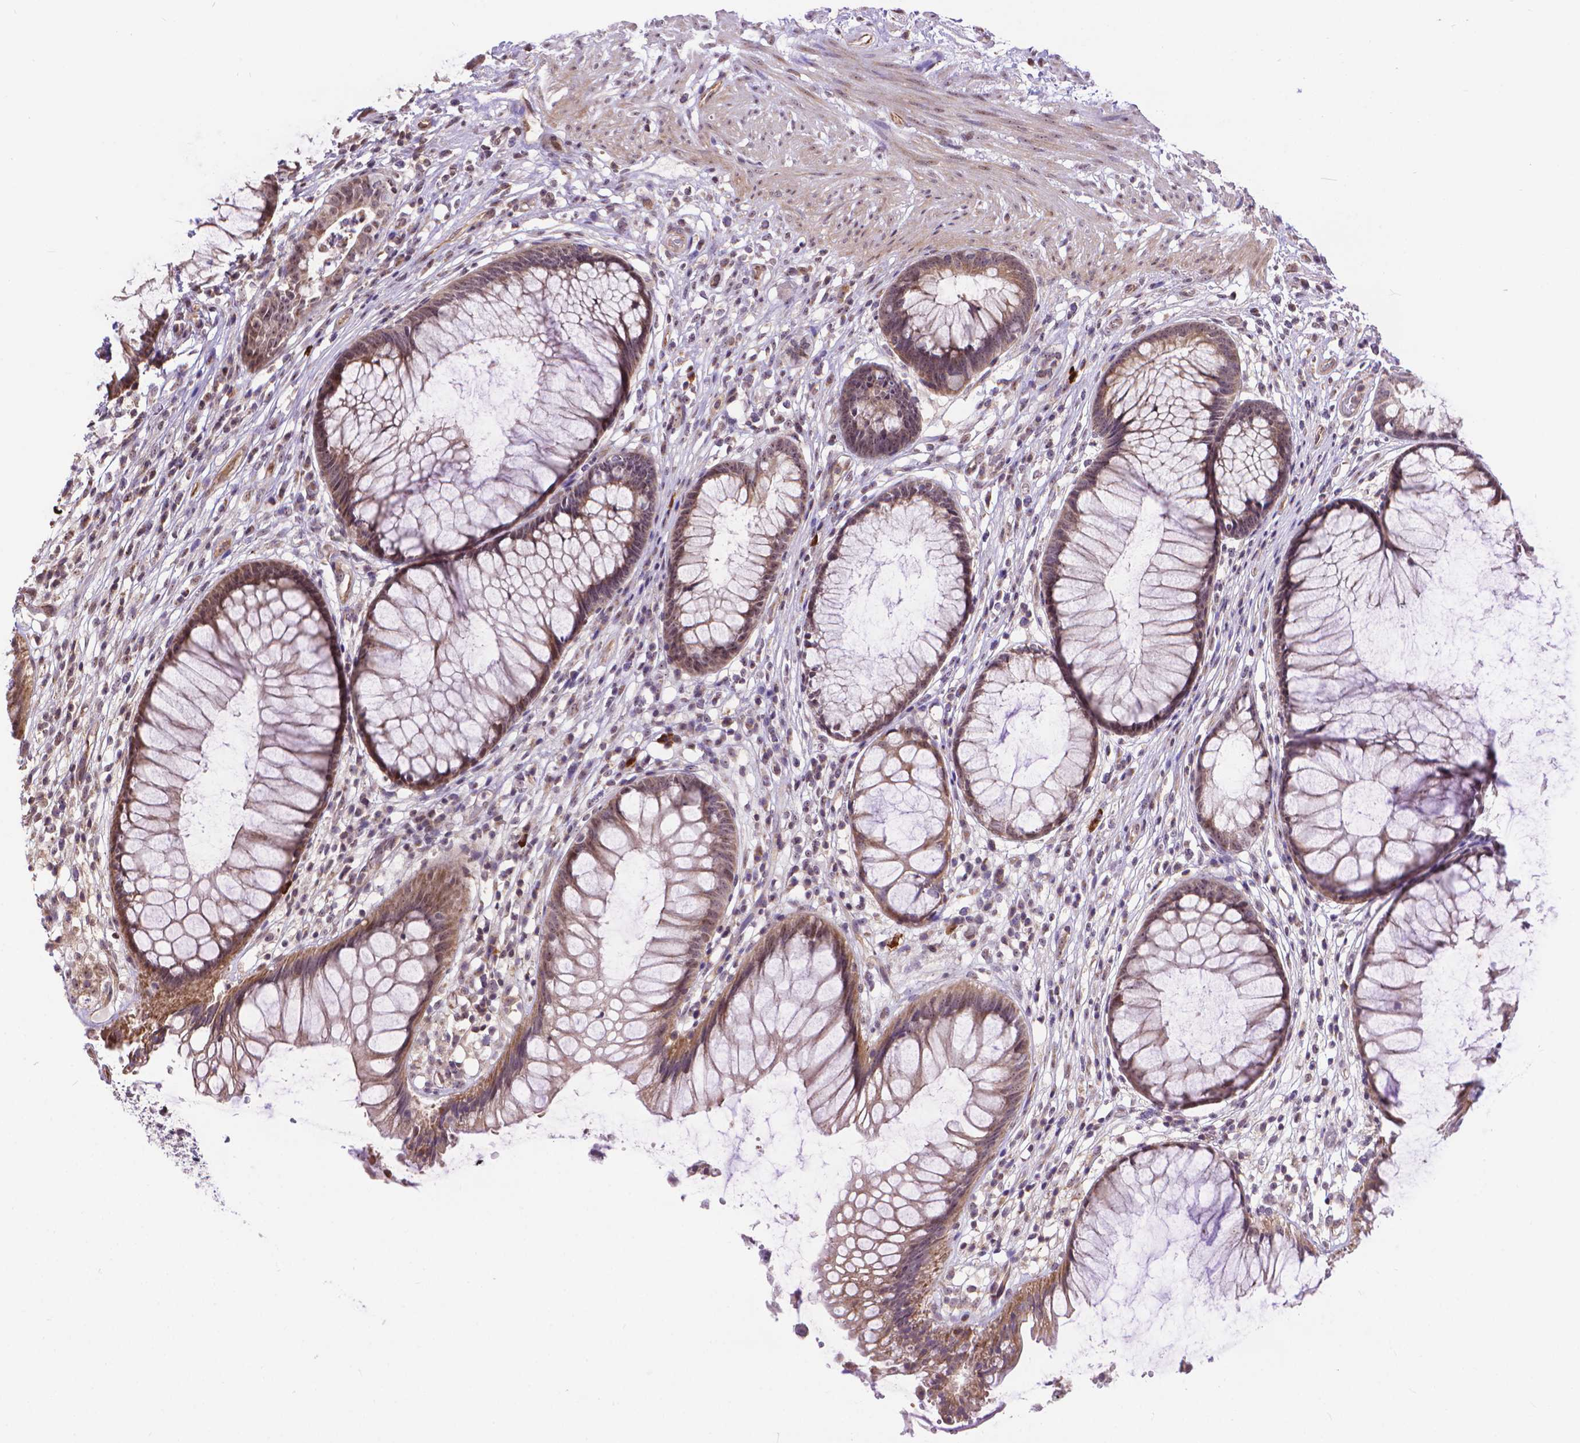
{"staining": {"intensity": "weak", "quantity": "25%-75%", "location": "cytoplasmic/membranous,nuclear"}, "tissue": "rectum", "cell_type": "Glandular cells", "image_type": "normal", "snomed": [{"axis": "morphology", "description": "Normal tissue, NOS"}, {"axis": "topography", "description": "Smooth muscle"}, {"axis": "topography", "description": "Rectum"}], "caption": "Protein staining demonstrates weak cytoplasmic/membranous,nuclear expression in approximately 25%-75% of glandular cells in normal rectum. The protein of interest is shown in brown color, while the nuclei are stained blue.", "gene": "TMEM135", "patient": {"sex": "male", "age": 53}}